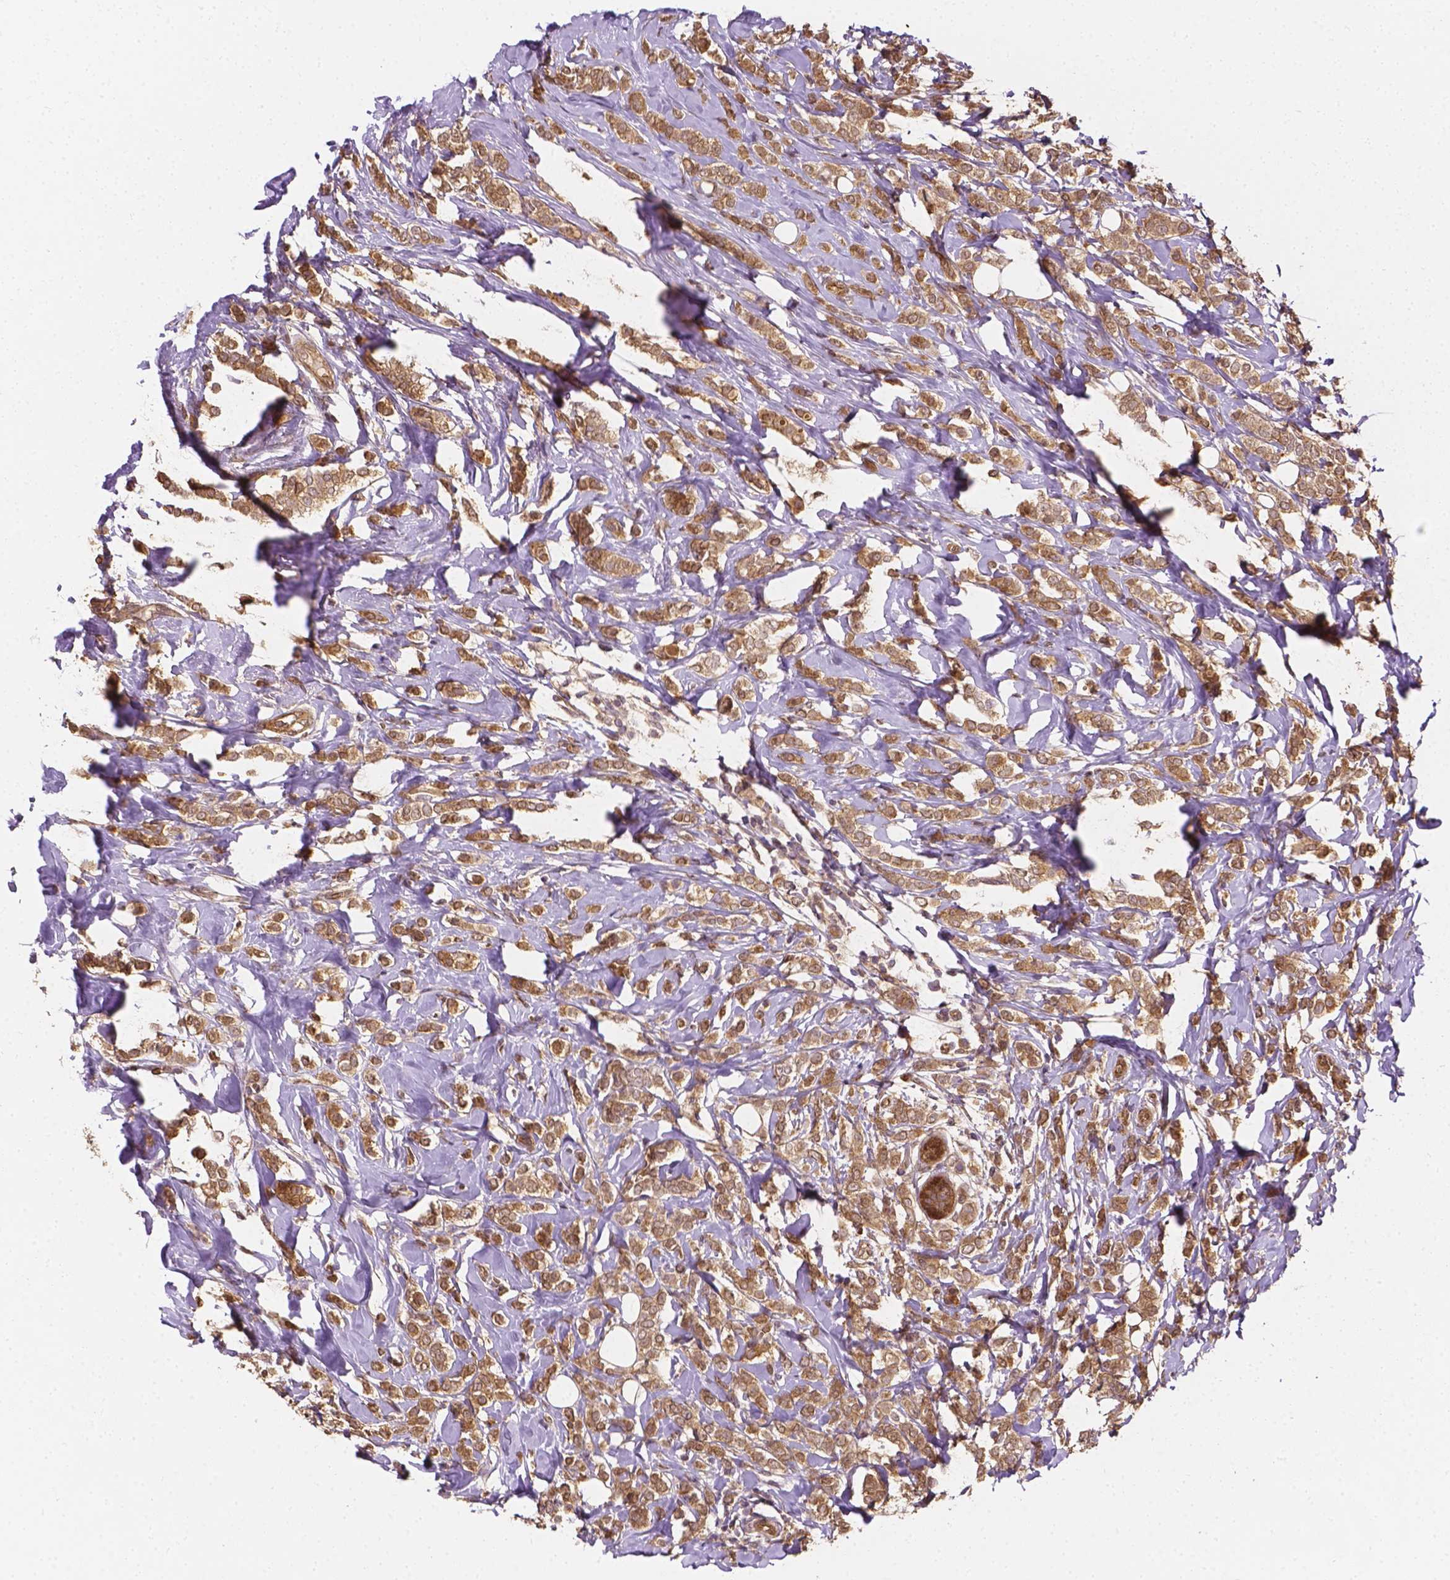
{"staining": {"intensity": "weak", "quantity": ">75%", "location": "cytoplasmic/membranous,nuclear"}, "tissue": "breast cancer", "cell_type": "Tumor cells", "image_type": "cancer", "snomed": [{"axis": "morphology", "description": "Lobular carcinoma"}, {"axis": "topography", "description": "Breast"}], "caption": "IHC of breast cancer exhibits low levels of weak cytoplasmic/membranous and nuclear positivity in approximately >75% of tumor cells.", "gene": "YAP1", "patient": {"sex": "female", "age": 49}}